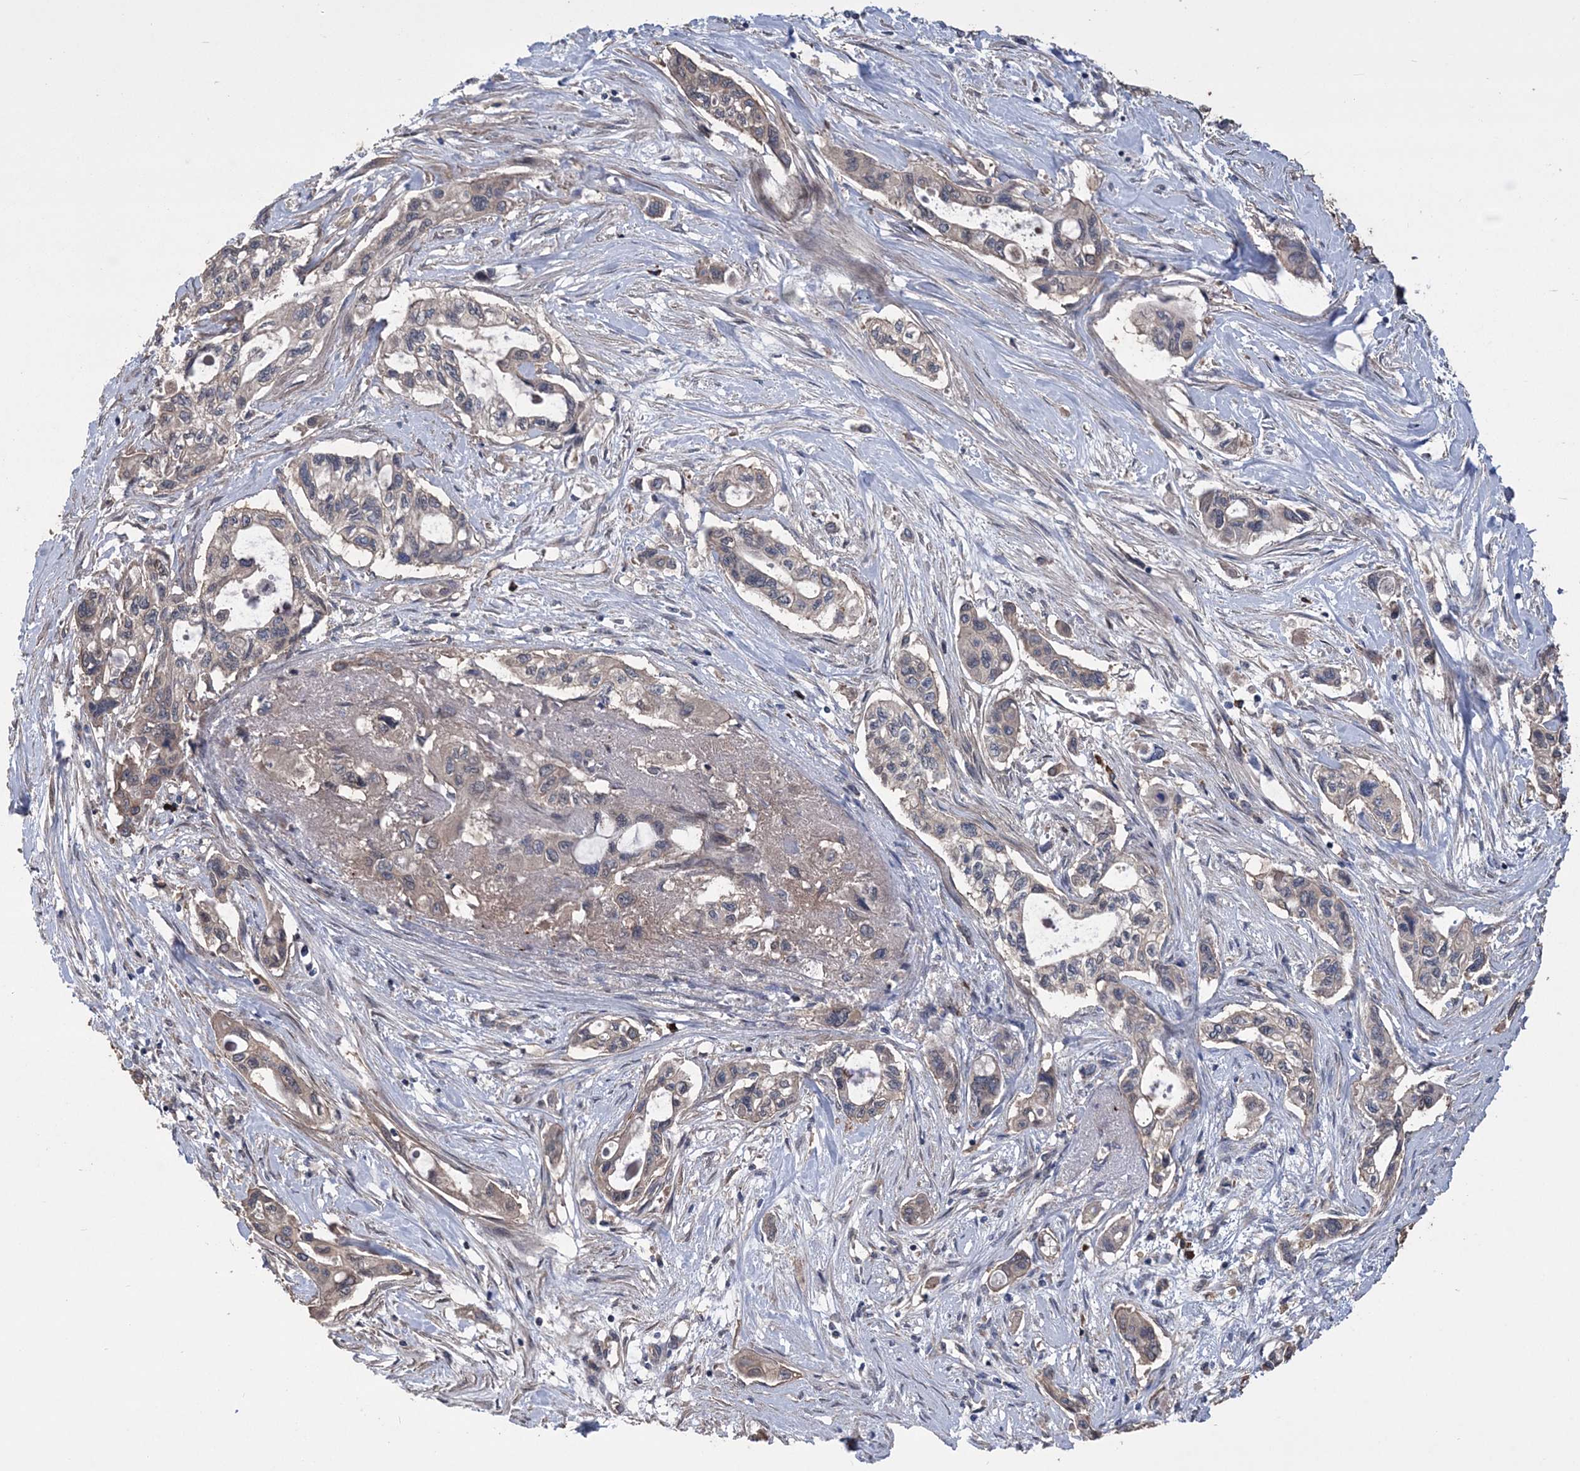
{"staining": {"intensity": "weak", "quantity": "25%-75%", "location": "cytoplasmic/membranous"}, "tissue": "pancreatic cancer", "cell_type": "Tumor cells", "image_type": "cancer", "snomed": [{"axis": "morphology", "description": "Adenocarcinoma, NOS"}, {"axis": "topography", "description": "Pancreas"}], "caption": "Immunohistochemical staining of pancreatic cancer reveals weak cytoplasmic/membranous protein staining in approximately 25%-75% of tumor cells.", "gene": "MTRF1L", "patient": {"sex": "male", "age": 75}}